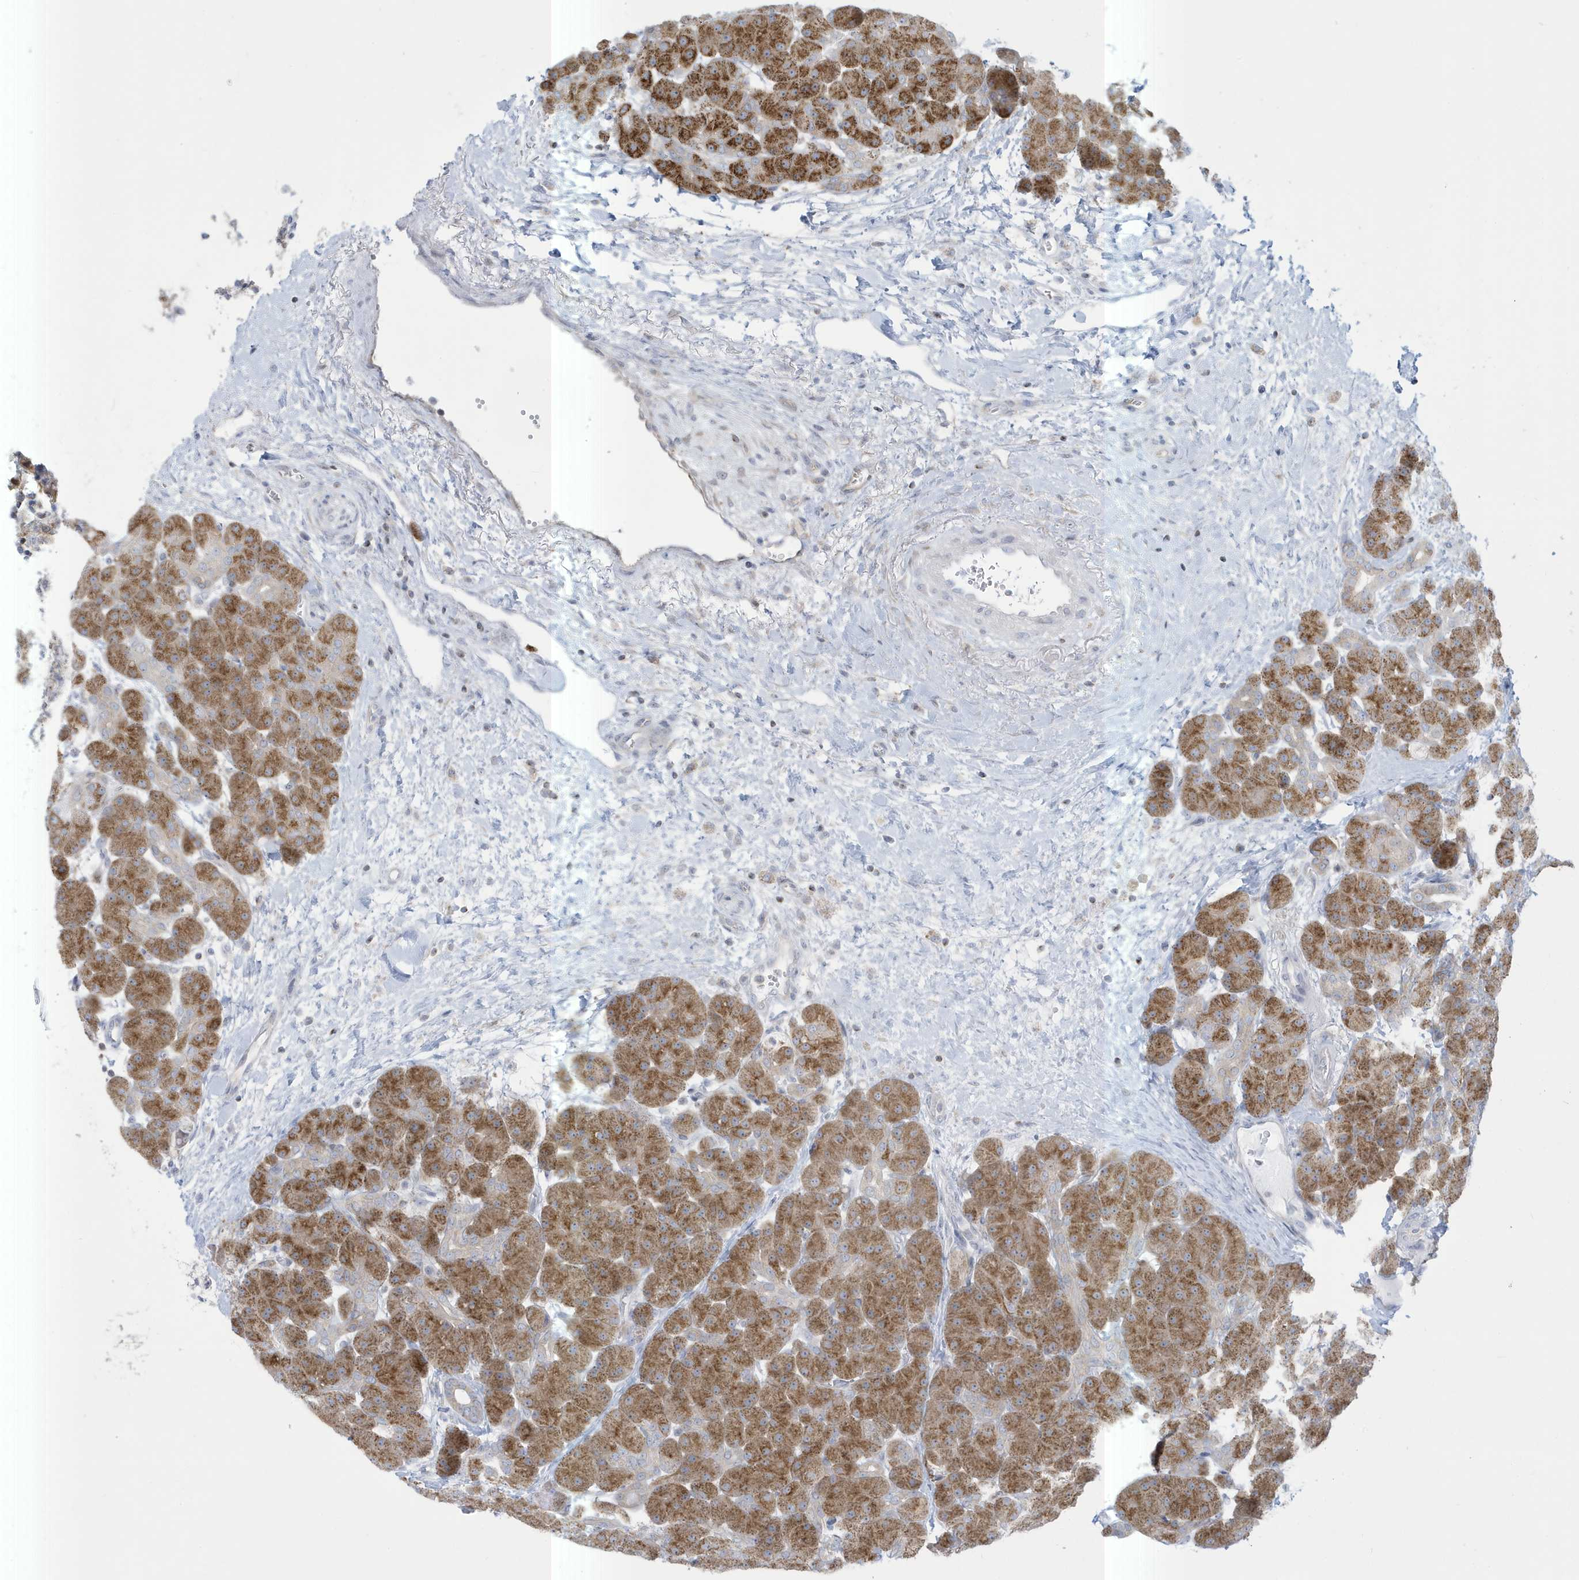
{"staining": {"intensity": "strong", "quantity": "25%-75%", "location": "cytoplasmic/membranous"}, "tissue": "pancreas", "cell_type": "Exocrine glandular cells", "image_type": "normal", "snomed": [{"axis": "morphology", "description": "Normal tissue, NOS"}, {"axis": "topography", "description": "Pancreas"}], "caption": "Immunohistochemical staining of normal pancreas shows high levels of strong cytoplasmic/membranous expression in about 25%-75% of exocrine glandular cells.", "gene": "SLAMF9", "patient": {"sex": "male", "age": 66}}